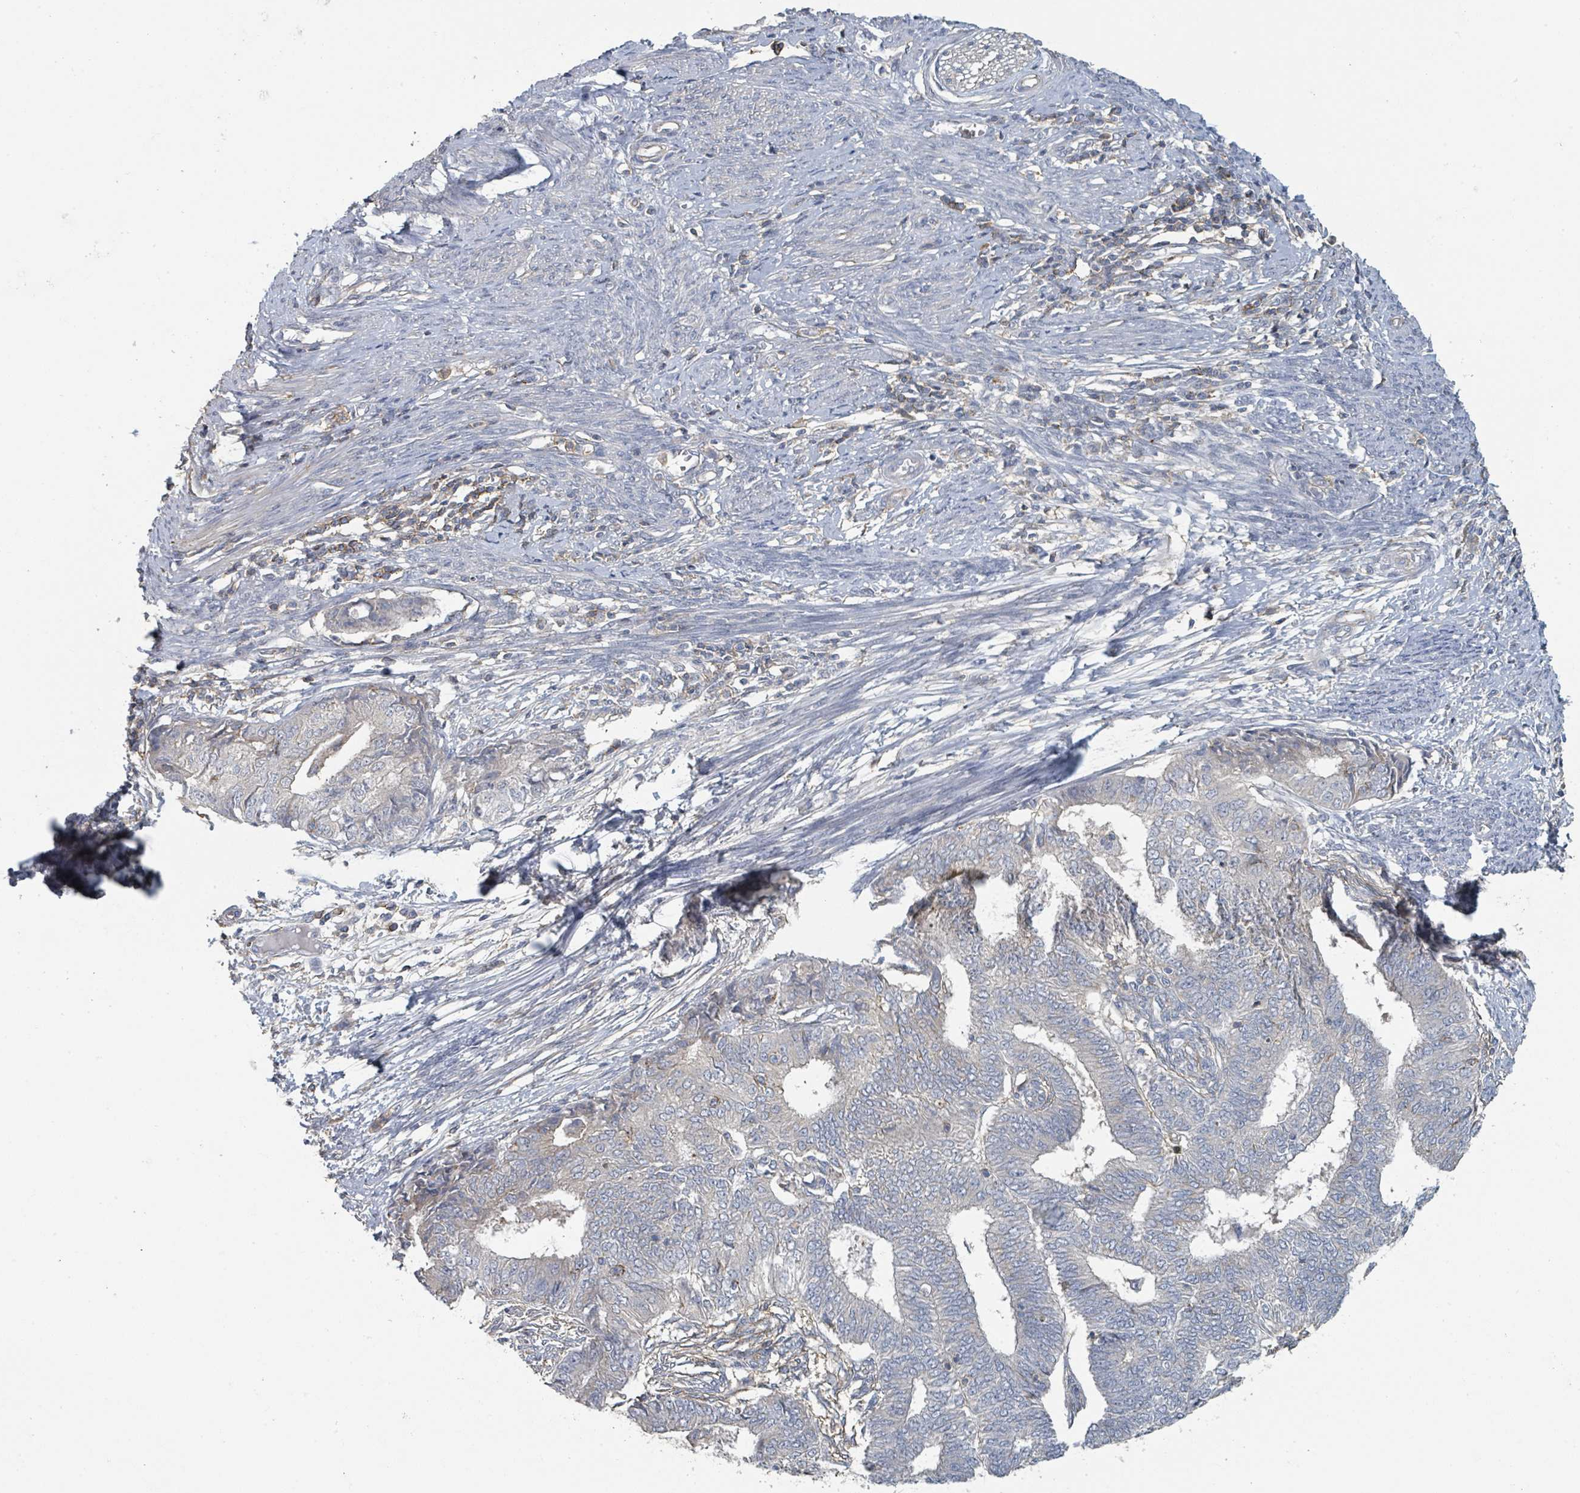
{"staining": {"intensity": "negative", "quantity": "none", "location": "none"}, "tissue": "endometrial cancer", "cell_type": "Tumor cells", "image_type": "cancer", "snomed": [{"axis": "morphology", "description": "Adenocarcinoma, NOS"}, {"axis": "topography", "description": "Endometrium"}], "caption": "An IHC micrograph of adenocarcinoma (endometrial) is shown. There is no staining in tumor cells of adenocarcinoma (endometrial).", "gene": "LRRC42", "patient": {"sex": "female", "age": 62}}